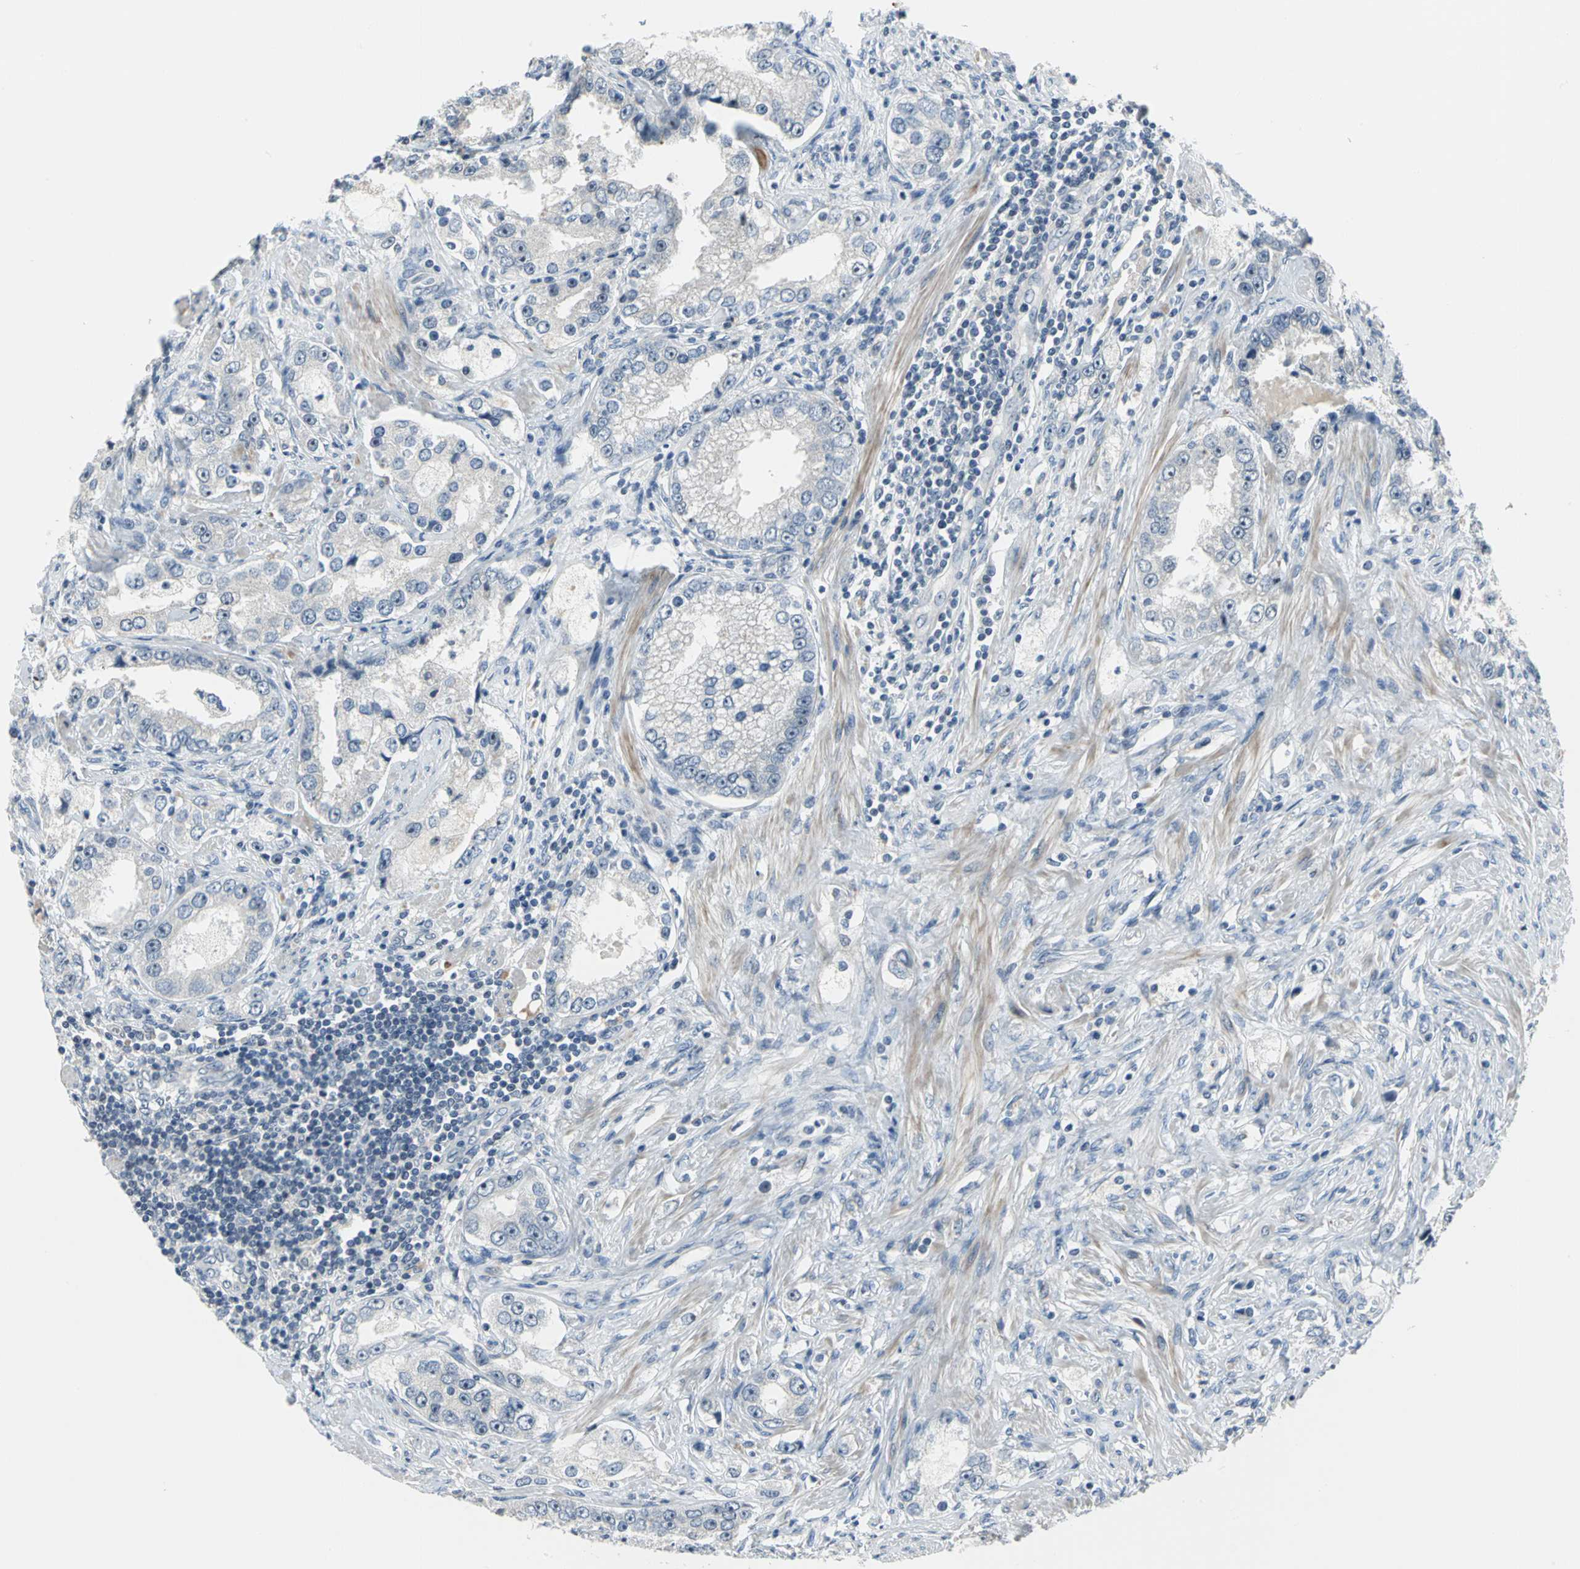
{"staining": {"intensity": "strong", "quantity": ">75%", "location": "nuclear"}, "tissue": "prostate cancer", "cell_type": "Tumor cells", "image_type": "cancer", "snomed": [{"axis": "morphology", "description": "Adenocarcinoma, High grade"}, {"axis": "topography", "description": "Prostate"}], "caption": "This is an image of immunohistochemistry staining of adenocarcinoma (high-grade) (prostate), which shows strong staining in the nuclear of tumor cells.", "gene": "MYBBP1A", "patient": {"sex": "male", "age": 63}}